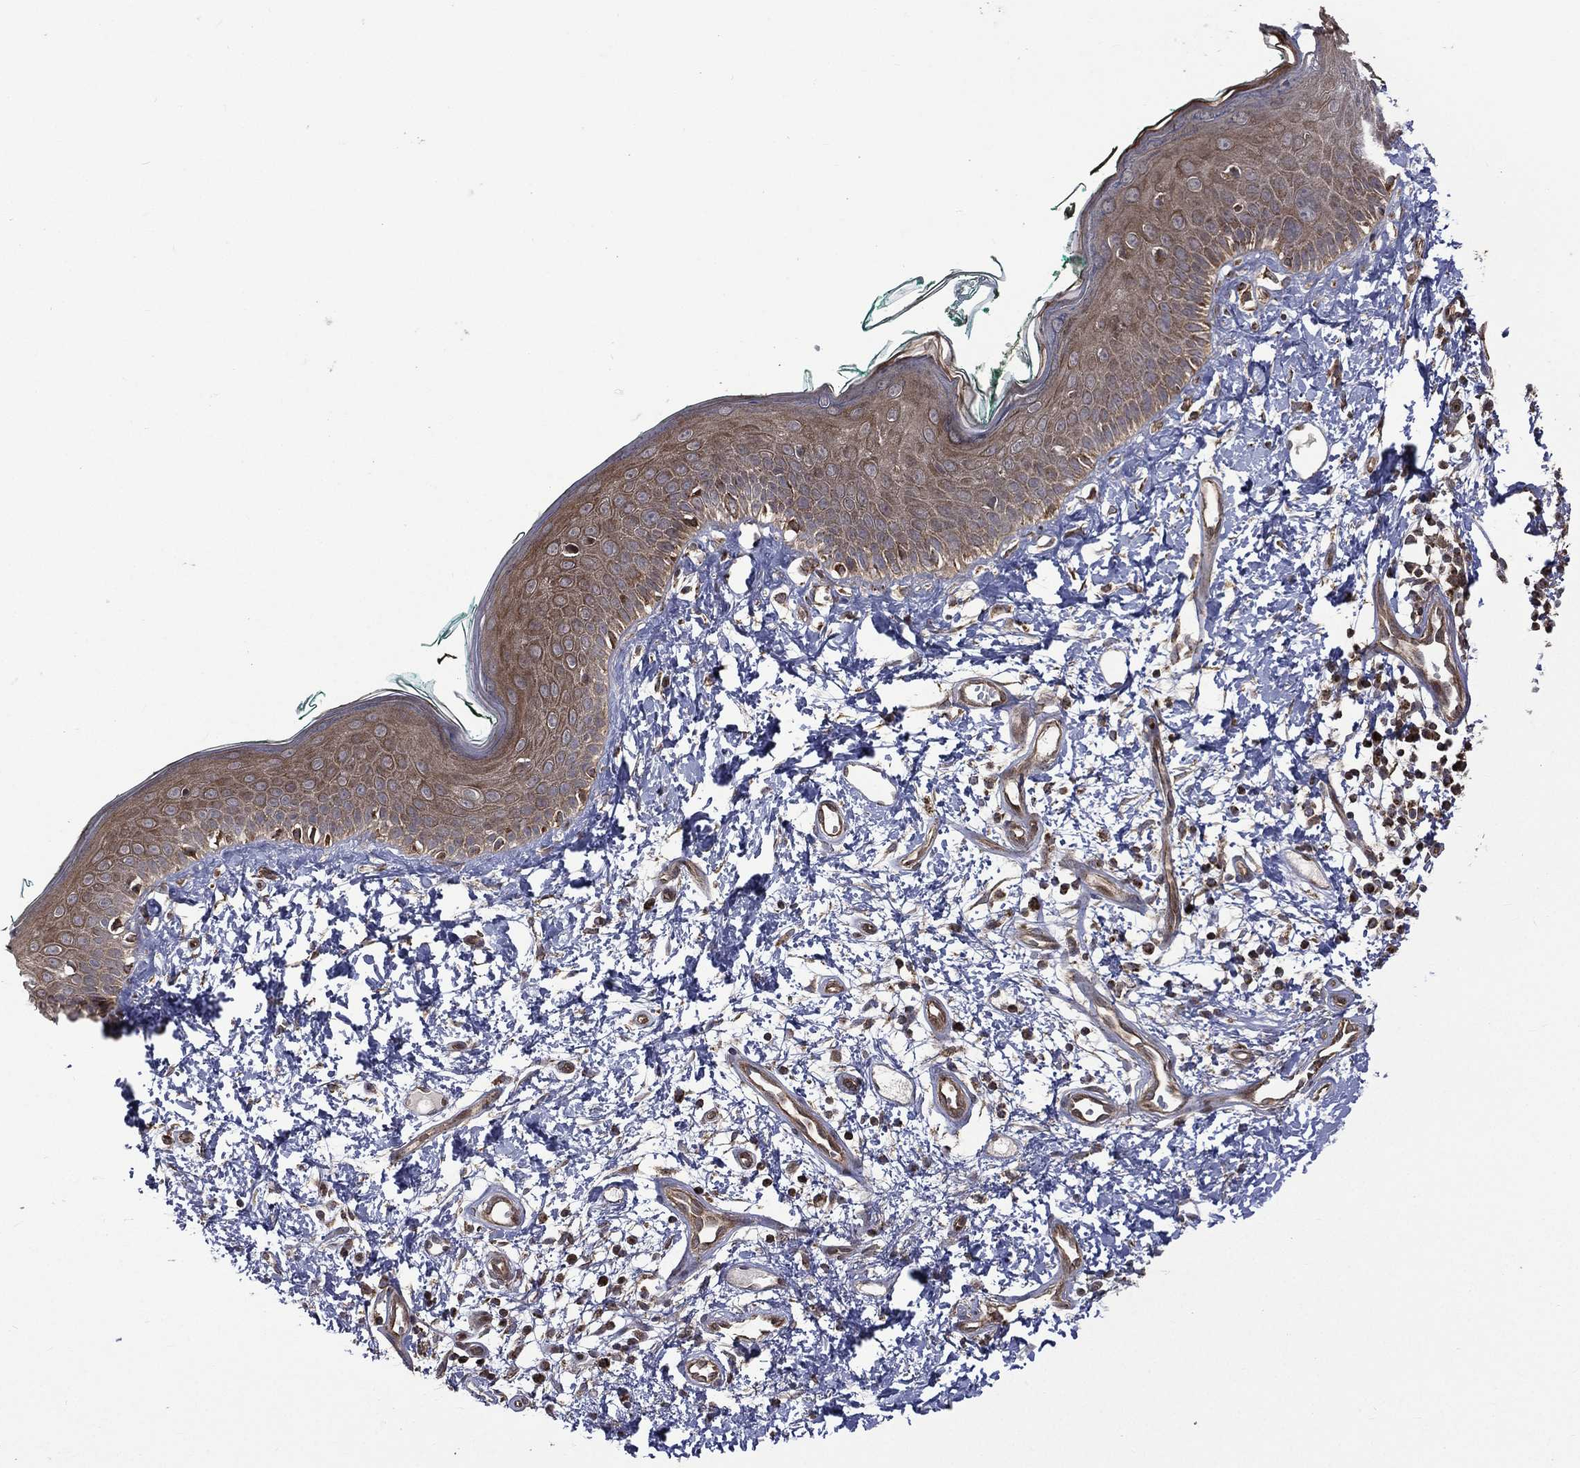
{"staining": {"intensity": "negative", "quantity": "none", "location": "none"}, "tissue": "skin", "cell_type": "Fibroblasts", "image_type": "normal", "snomed": [{"axis": "morphology", "description": "Normal tissue, NOS"}, {"axis": "morphology", "description": "Basal cell carcinoma"}, {"axis": "topography", "description": "Skin"}], "caption": "Immunohistochemistry (IHC) of benign skin exhibits no staining in fibroblasts.", "gene": "GIMAP6", "patient": {"sex": "male", "age": 33}}